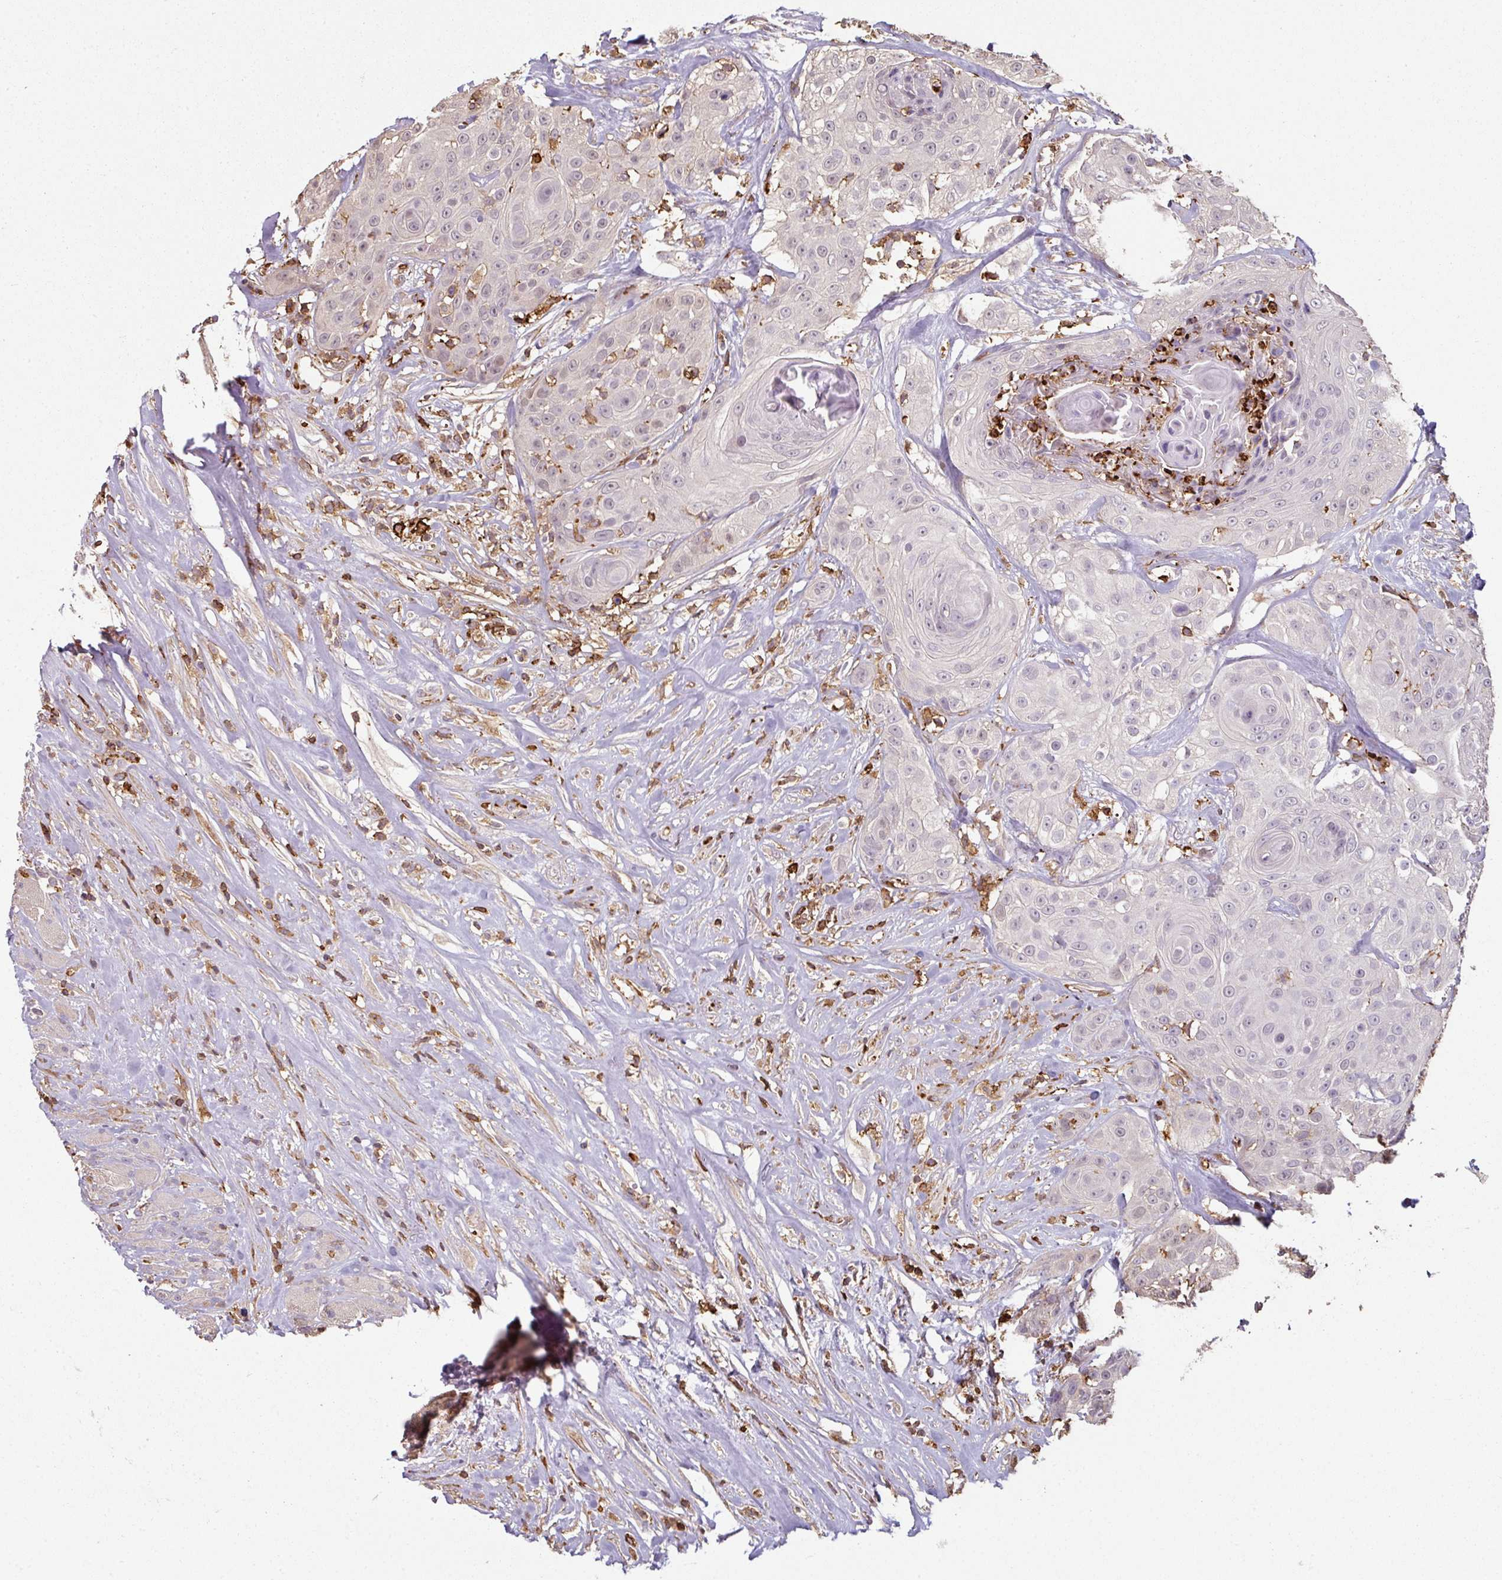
{"staining": {"intensity": "moderate", "quantity": "<25%", "location": "cytoplasmic/membranous"}, "tissue": "head and neck cancer", "cell_type": "Tumor cells", "image_type": "cancer", "snomed": [{"axis": "morphology", "description": "Squamous cell carcinoma, NOS"}, {"axis": "topography", "description": "Head-Neck"}], "caption": "A high-resolution image shows immunohistochemistry staining of head and neck squamous cell carcinoma, which reveals moderate cytoplasmic/membranous positivity in approximately <25% of tumor cells.", "gene": "OLFML2B", "patient": {"sex": "male", "age": 83}}